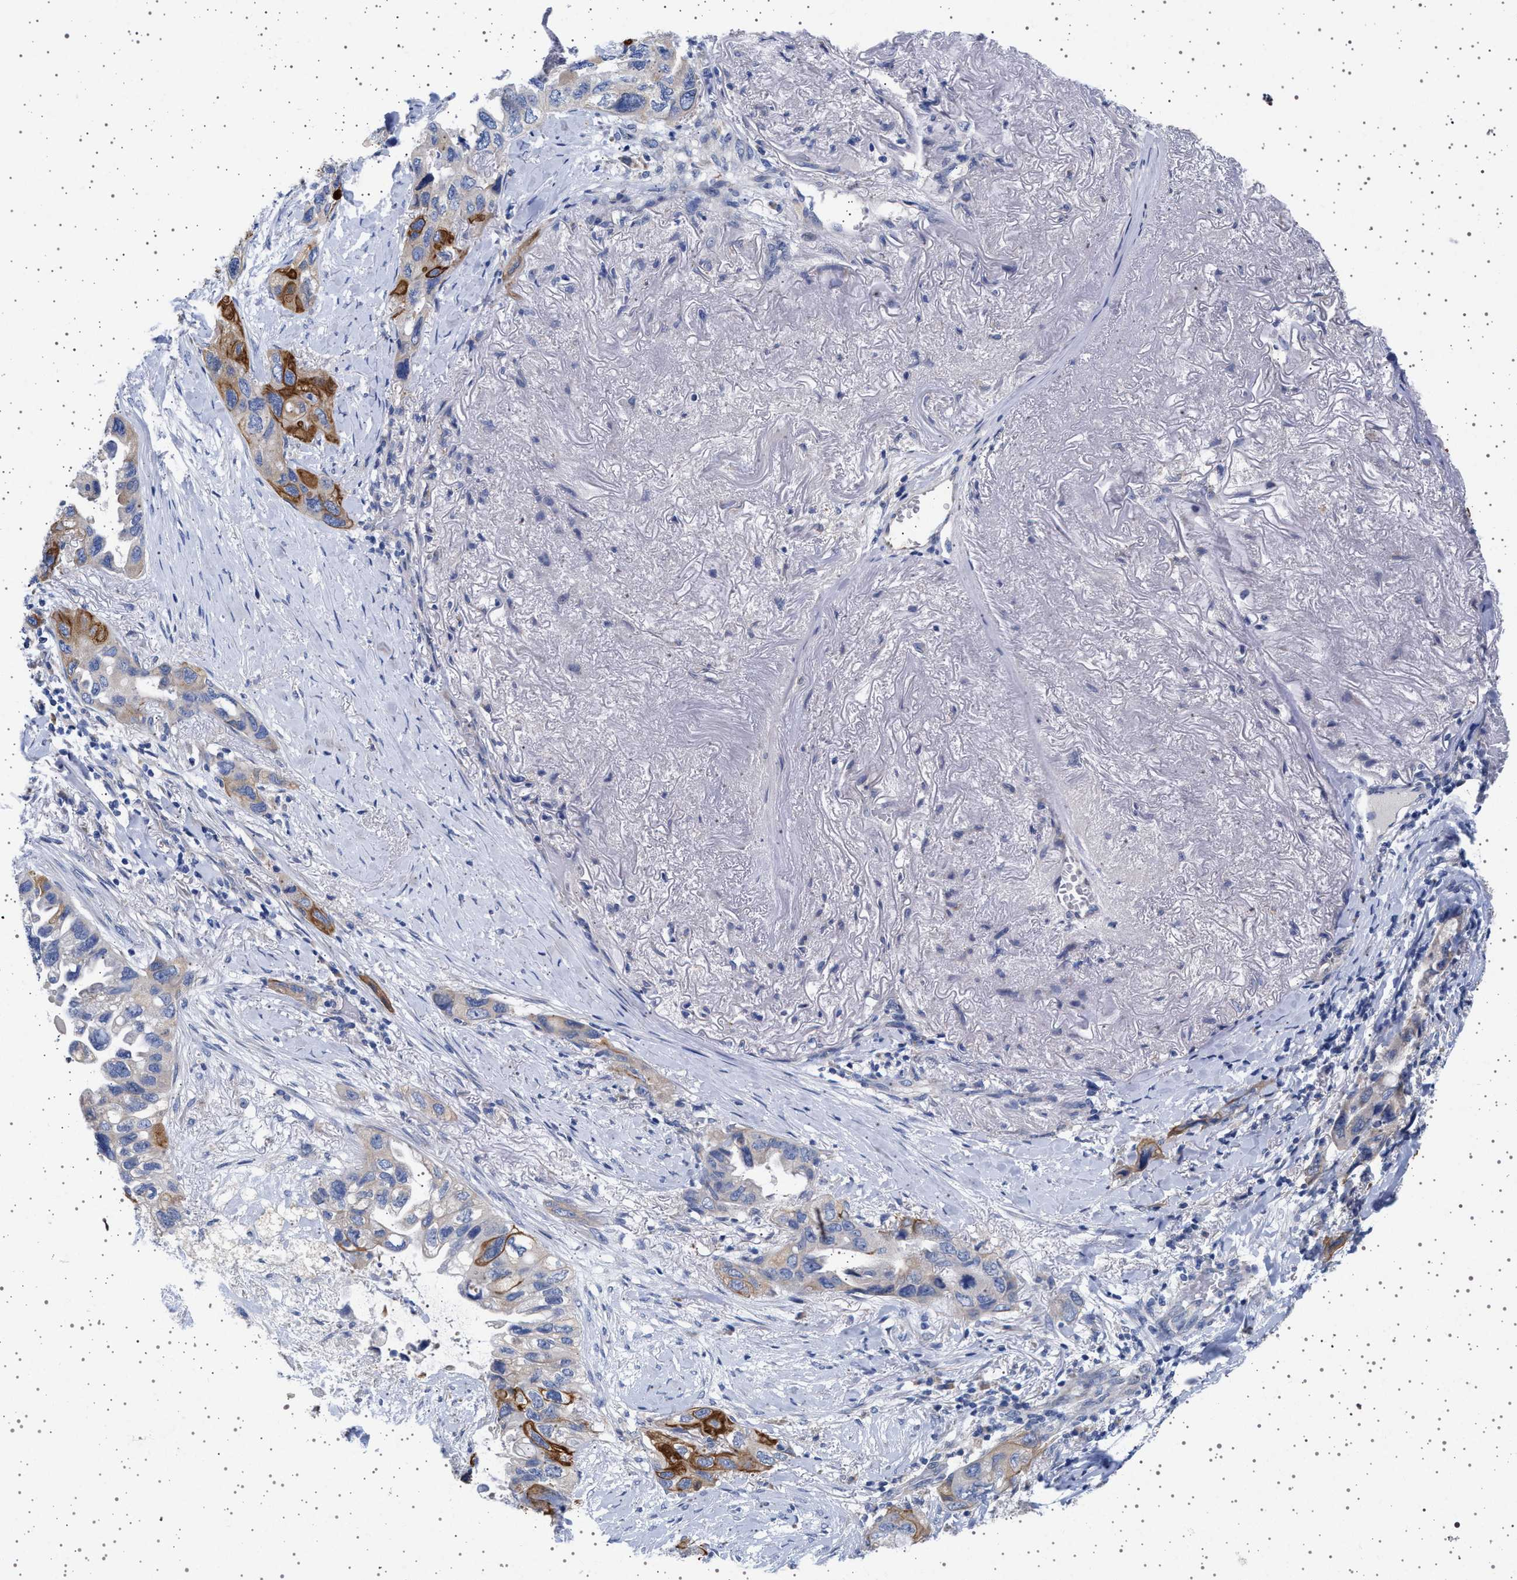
{"staining": {"intensity": "moderate", "quantity": "<25%", "location": "cytoplasmic/membranous"}, "tissue": "lung cancer", "cell_type": "Tumor cells", "image_type": "cancer", "snomed": [{"axis": "morphology", "description": "Squamous cell carcinoma, NOS"}, {"axis": "topography", "description": "Lung"}], "caption": "Lung cancer (squamous cell carcinoma) was stained to show a protein in brown. There is low levels of moderate cytoplasmic/membranous positivity in about <25% of tumor cells. (Stains: DAB in brown, nuclei in blue, Microscopy: brightfield microscopy at high magnification).", "gene": "TRMT10B", "patient": {"sex": "female", "age": 73}}